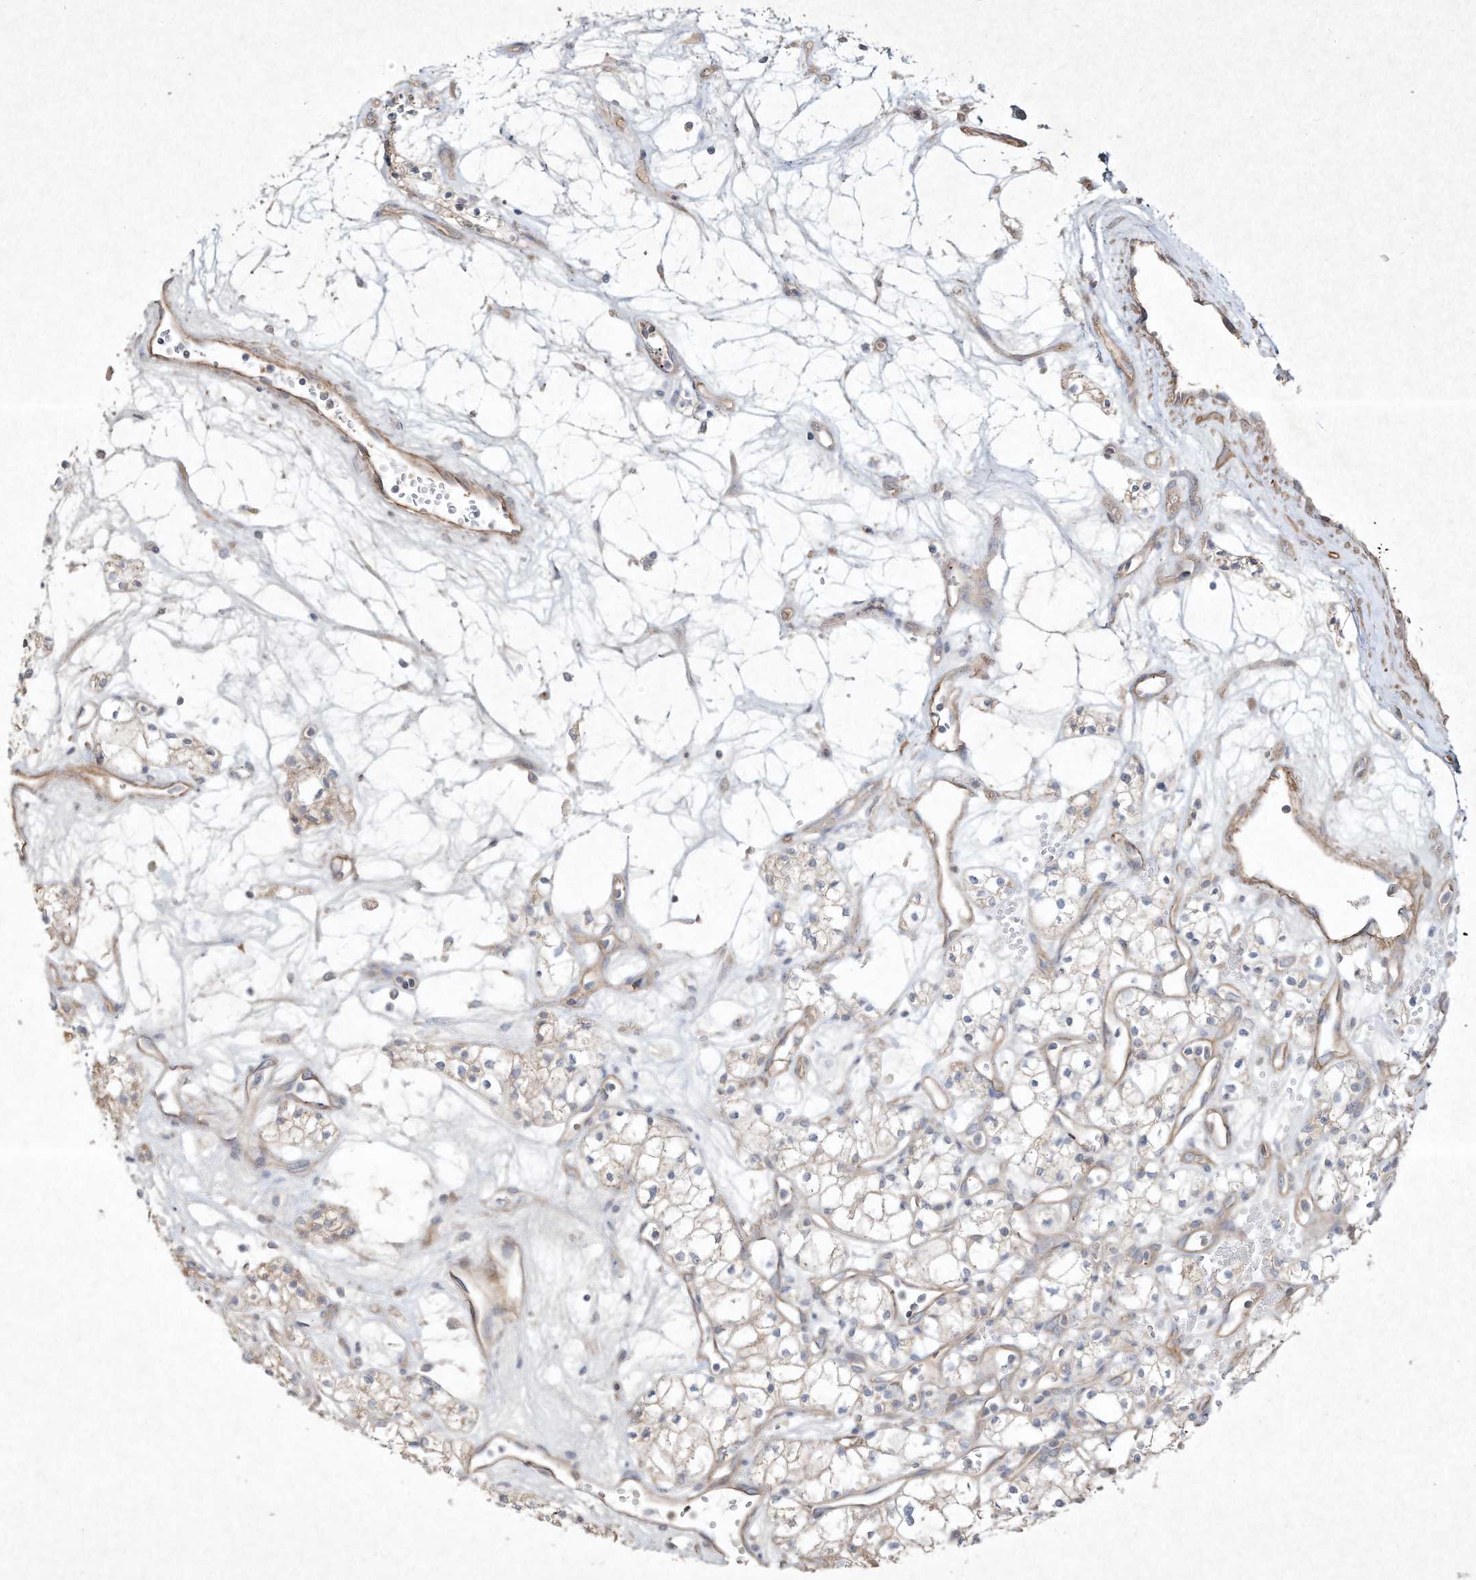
{"staining": {"intensity": "weak", "quantity": "25%-75%", "location": "cytoplasmic/membranous"}, "tissue": "renal cancer", "cell_type": "Tumor cells", "image_type": "cancer", "snomed": [{"axis": "morphology", "description": "Adenocarcinoma, NOS"}, {"axis": "topography", "description": "Kidney"}], "caption": "Brown immunohistochemical staining in renal cancer displays weak cytoplasmic/membranous expression in about 25%-75% of tumor cells. The staining was performed using DAB (3,3'-diaminobenzidine) to visualize the protein expression in brown, while the nuclei were stained in blue with hematoxylin (Magnification: 20x).", "gene": "HTR5A", "patient": {"sex": "male", "age": 59}}